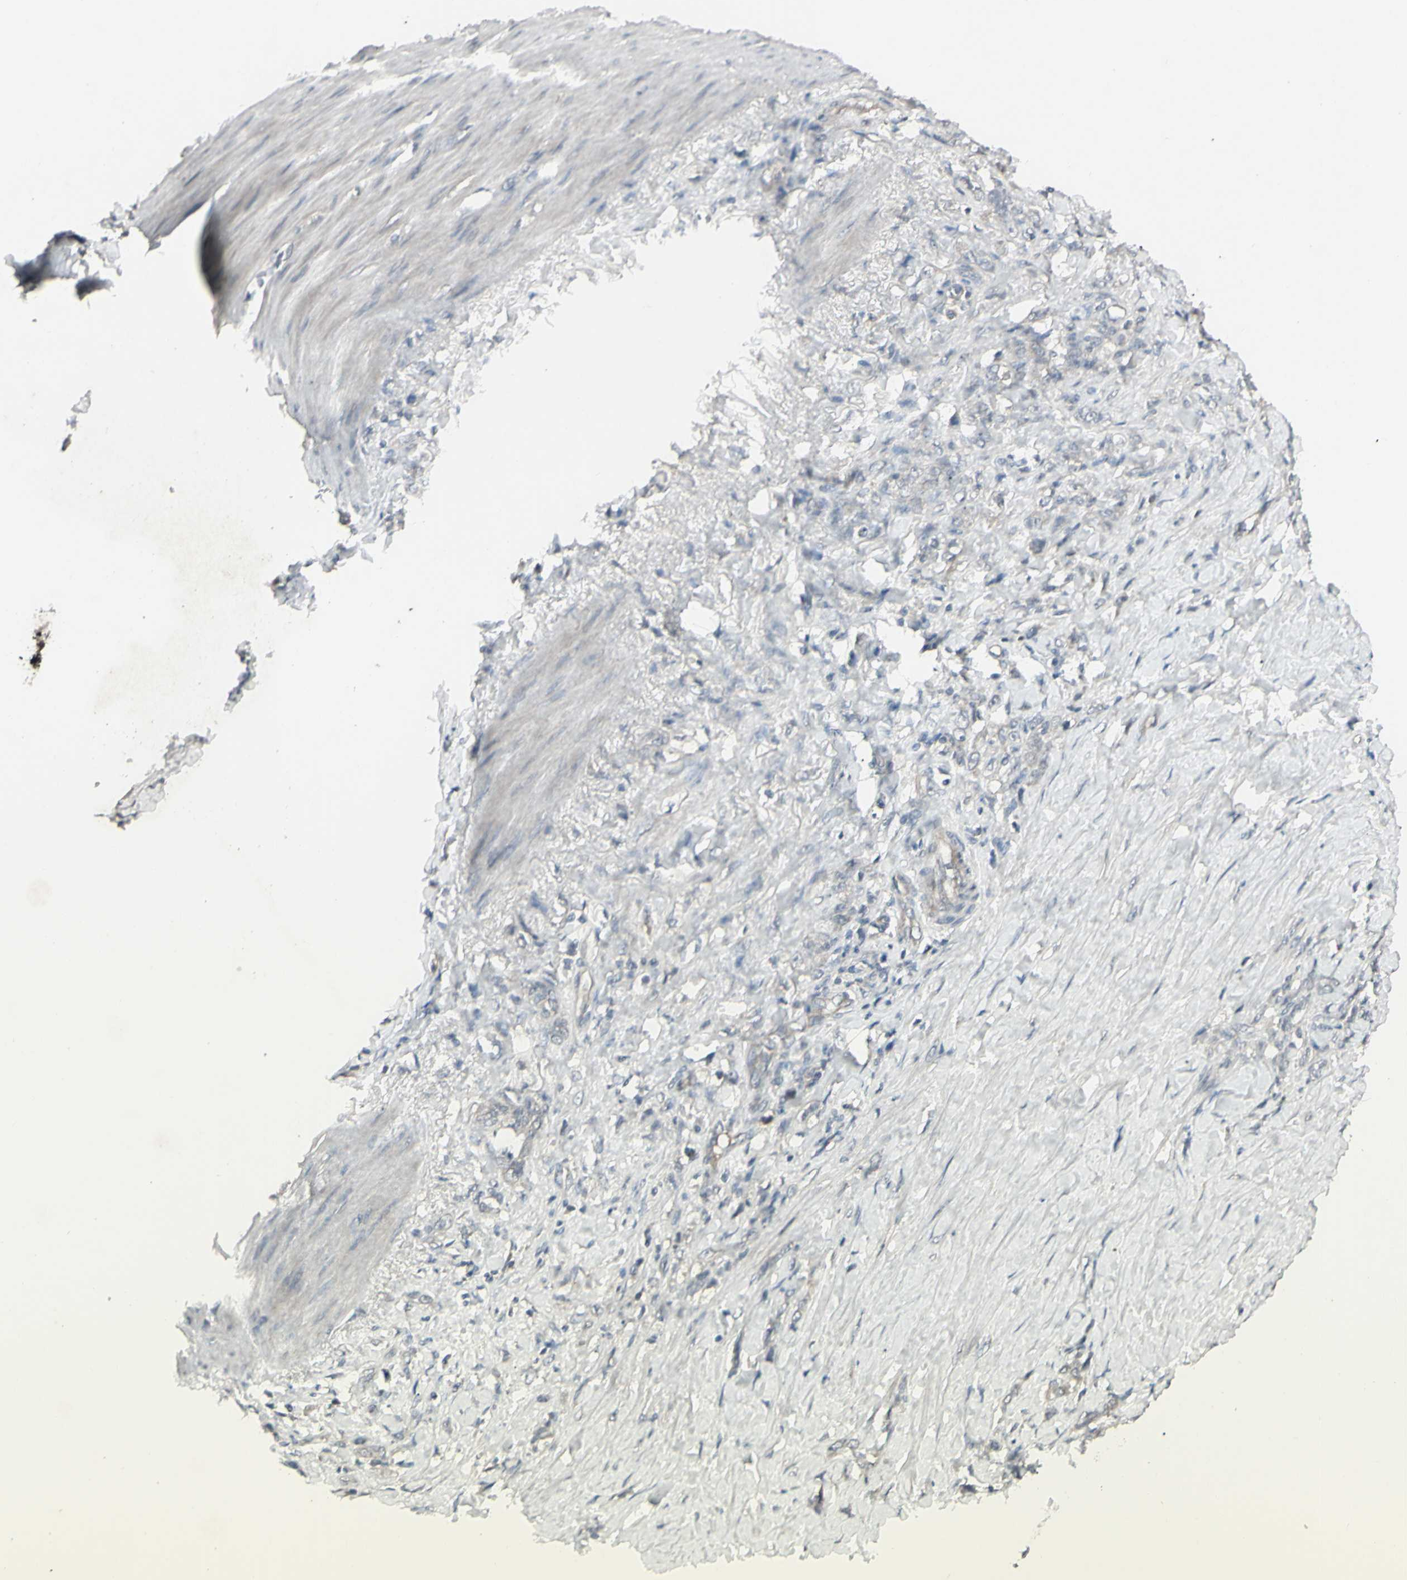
{"staining": {"intensity": "negative", "quantity": "none", "location": "none"}, "tissue": "stomach cancer", "cell_type": "Tumor cells", "image_type": "cancer", "snomed": [{"axis": "morphology", "description": "Adenocarcinoma, NOS"}, {"axis": "topography", "description": "Stomach"}], "caption": "DAB immunohistochemical staining of human adenocarcinoma (stomach) exhibits no significant positivity in tumor cells.", "gene": "PIAS4", "patient": {"sex": "male", "age": 82}}